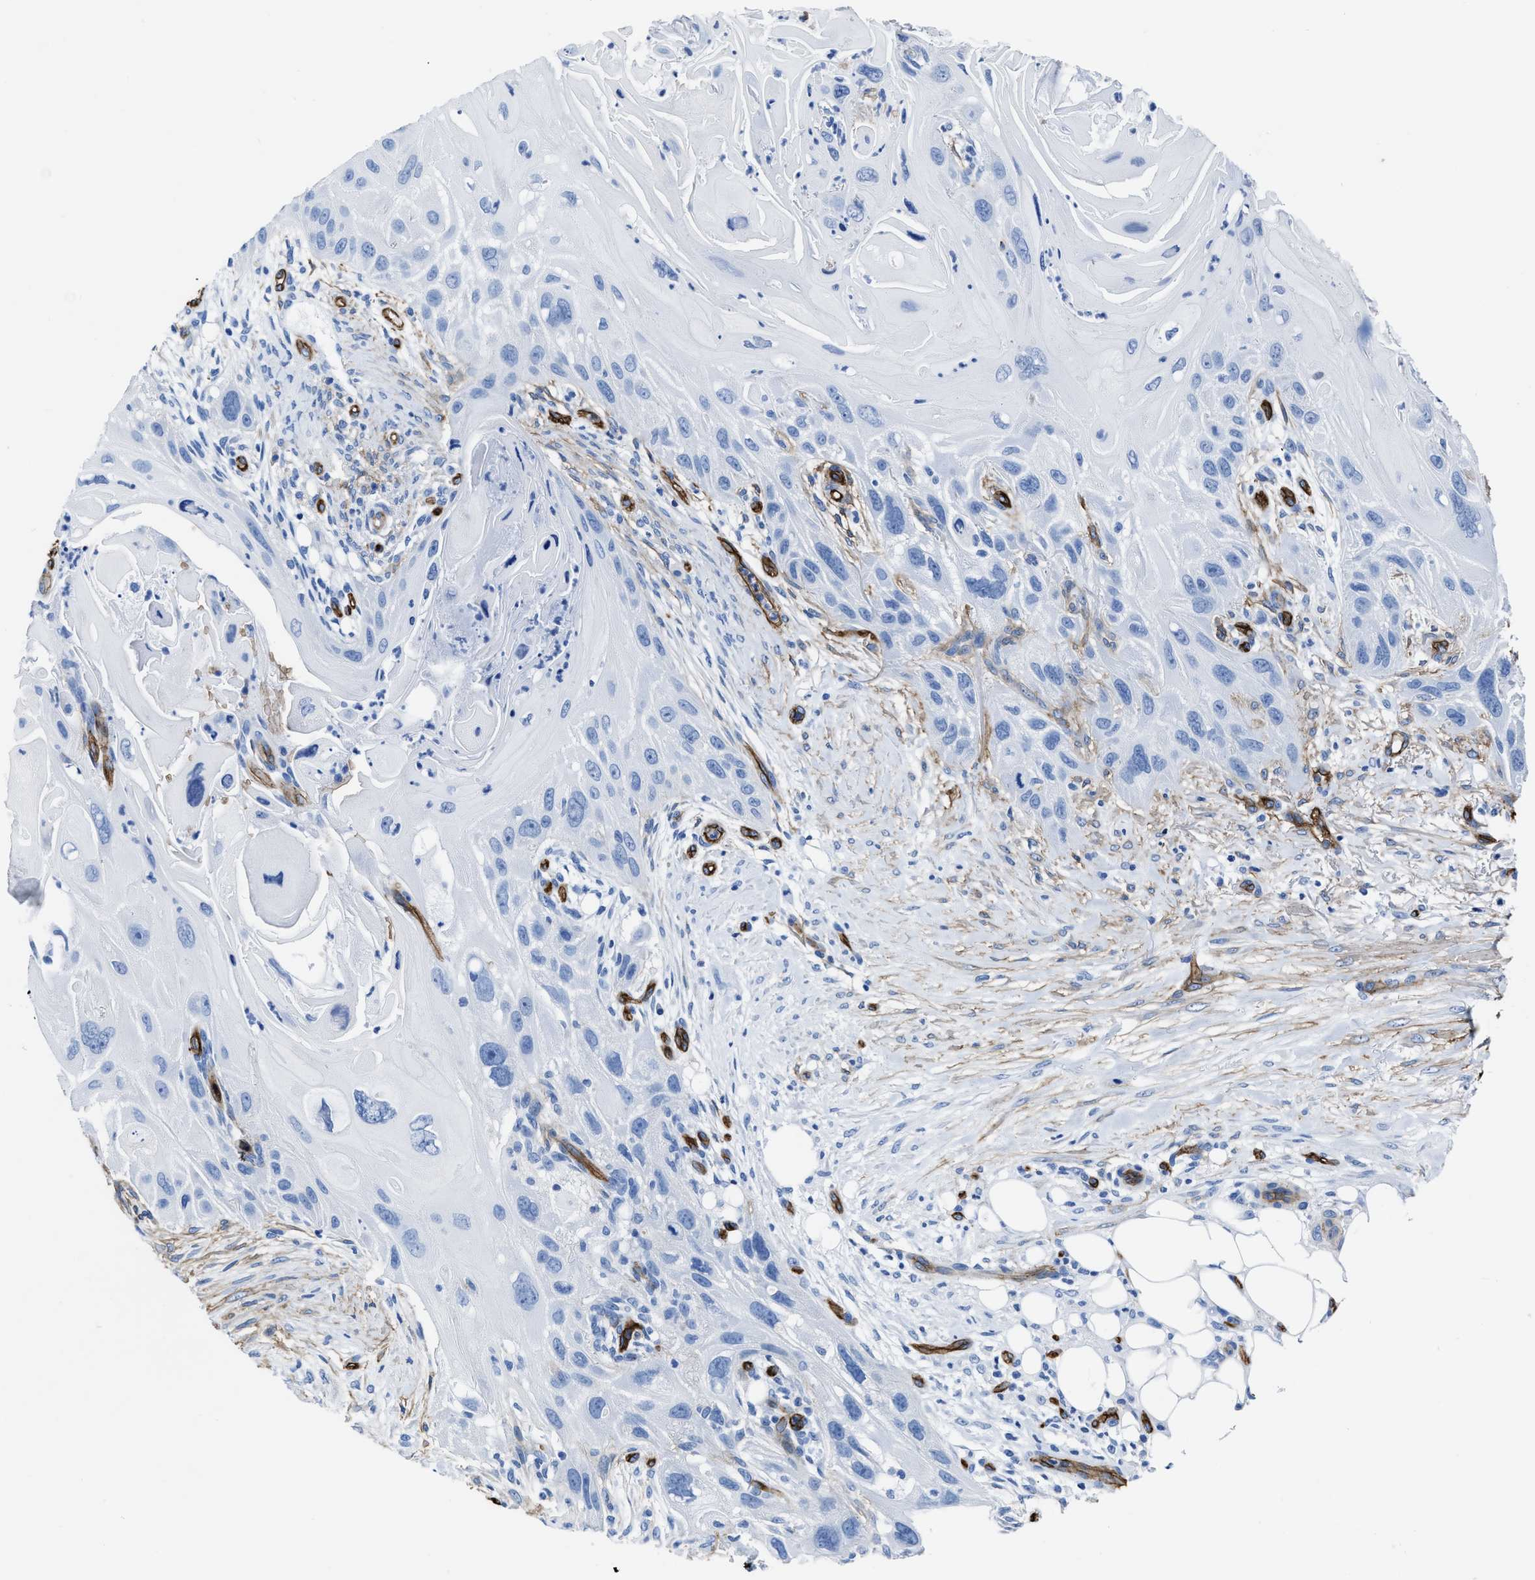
{"staining": {"intensity": "negative", "quantity": "none", "location": "none"}, "tissue": "skin cancer", "cell_type": "Tumor cells", "image_type": "cancer", "snomed": [{"axis": "morphology", "description": "Squamous cell carcinoma, NOS"}, {"axis": "topography", "description": "Skin"}], "caption": "IHC of skin cancer demonstrates no positivity in tumor cells.", "gene": "AQP1", "patient": {"sex": "female", "age": 77}}